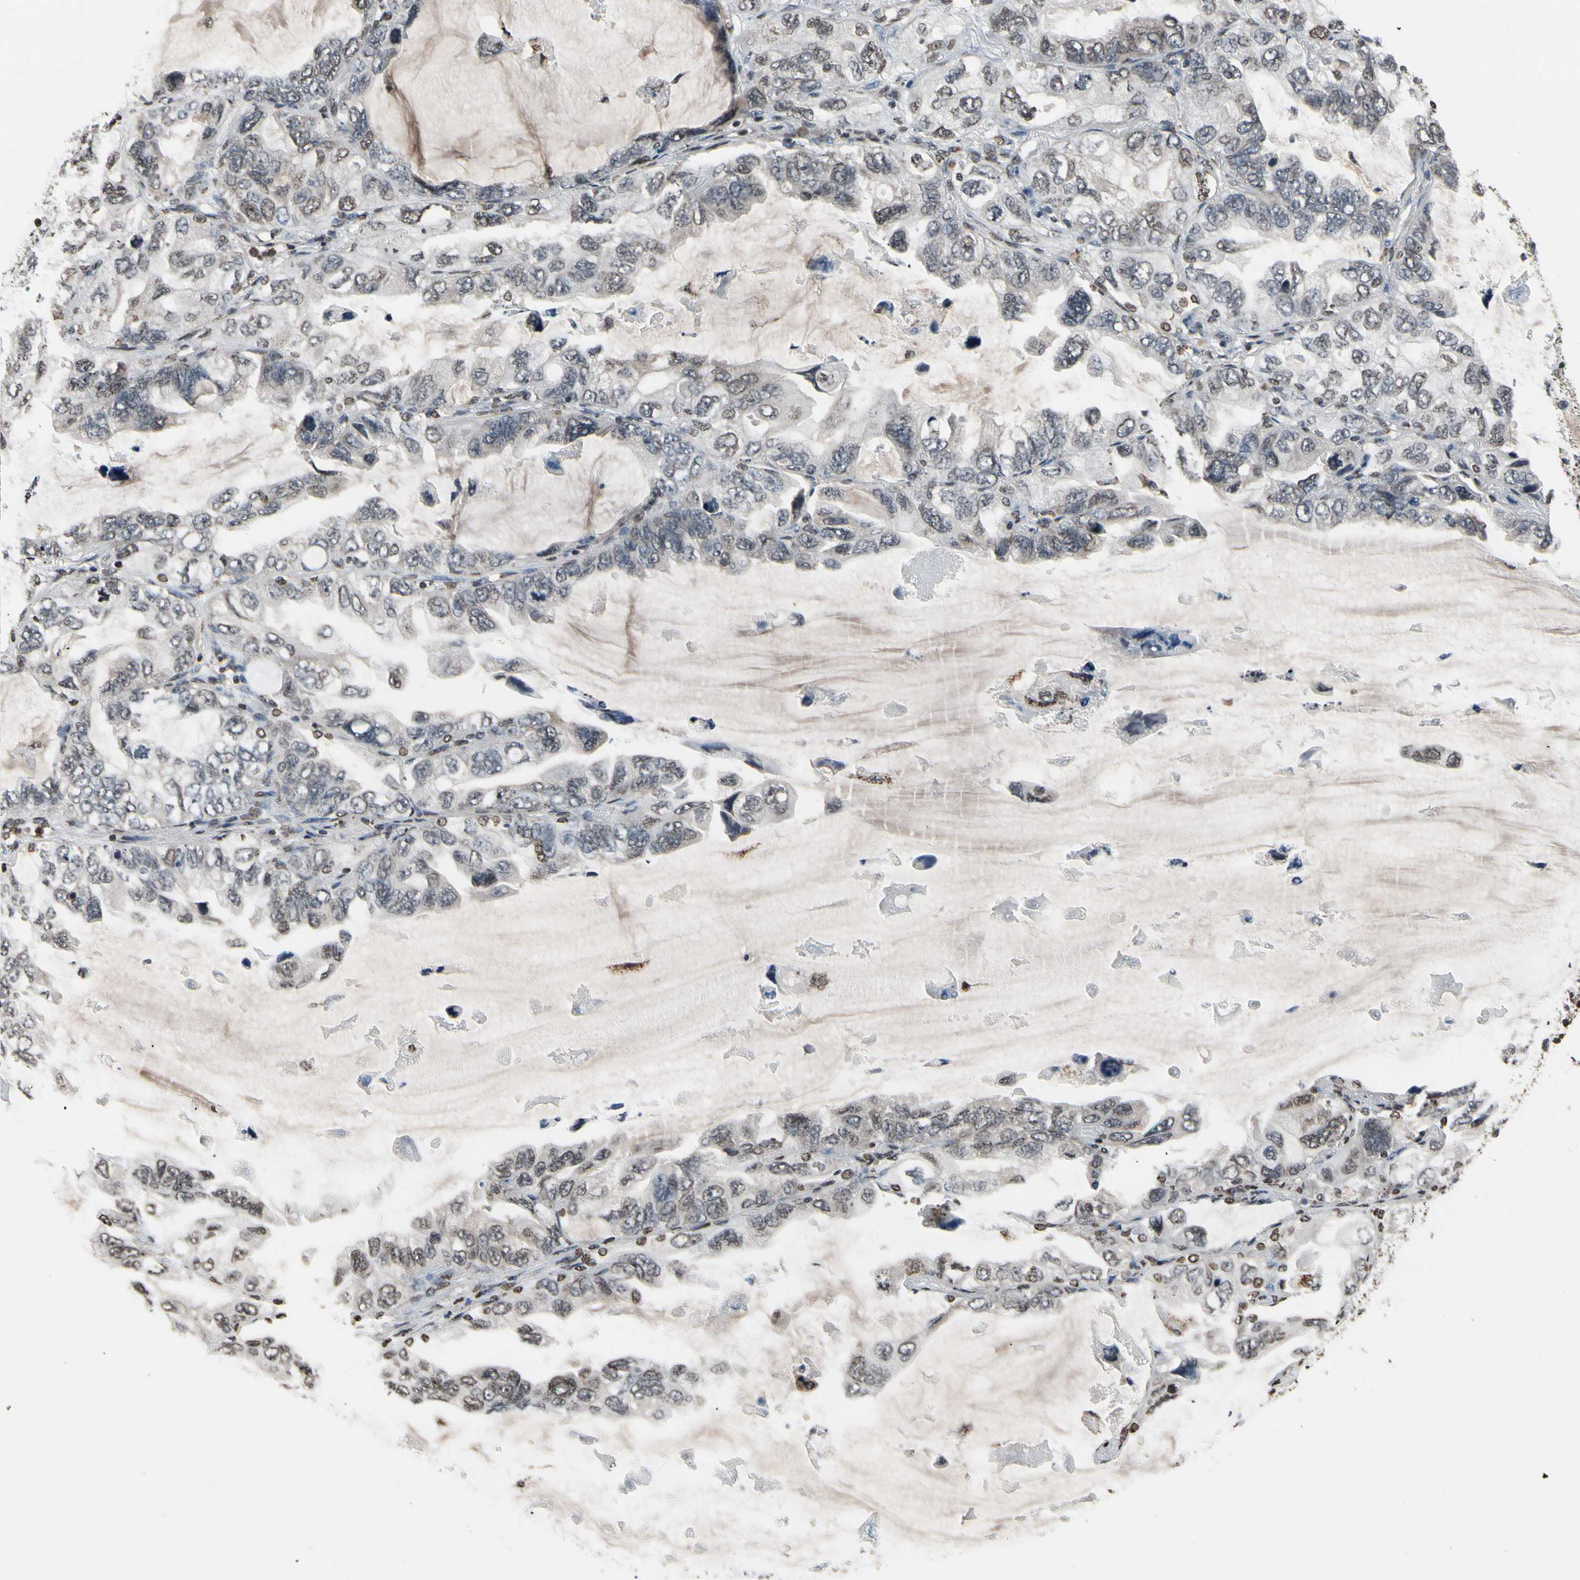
{"staining": {"intensity": "negative", "quantity": "none", "location": "none"}, "tissue": "lung cancer", "cell_type": "Tumor cells", "image_type": "cancer", "snomed": [{"axis": "morphology", "description": "Squamous cell carcinoma, NOS"}, {"axis": "topography", "description": "Lung"}], "caption": "This image is of squamous cell carcinoma (lung) stained with IHC to label a protein in brown with the nuclei are counter-stained blue. There is no staining in tumor cells. (Immunohistochemistry, brightfield microscopy, high magnification).", "gene": "HIPK2", "patient": {"sex": "female", "age": 73}}